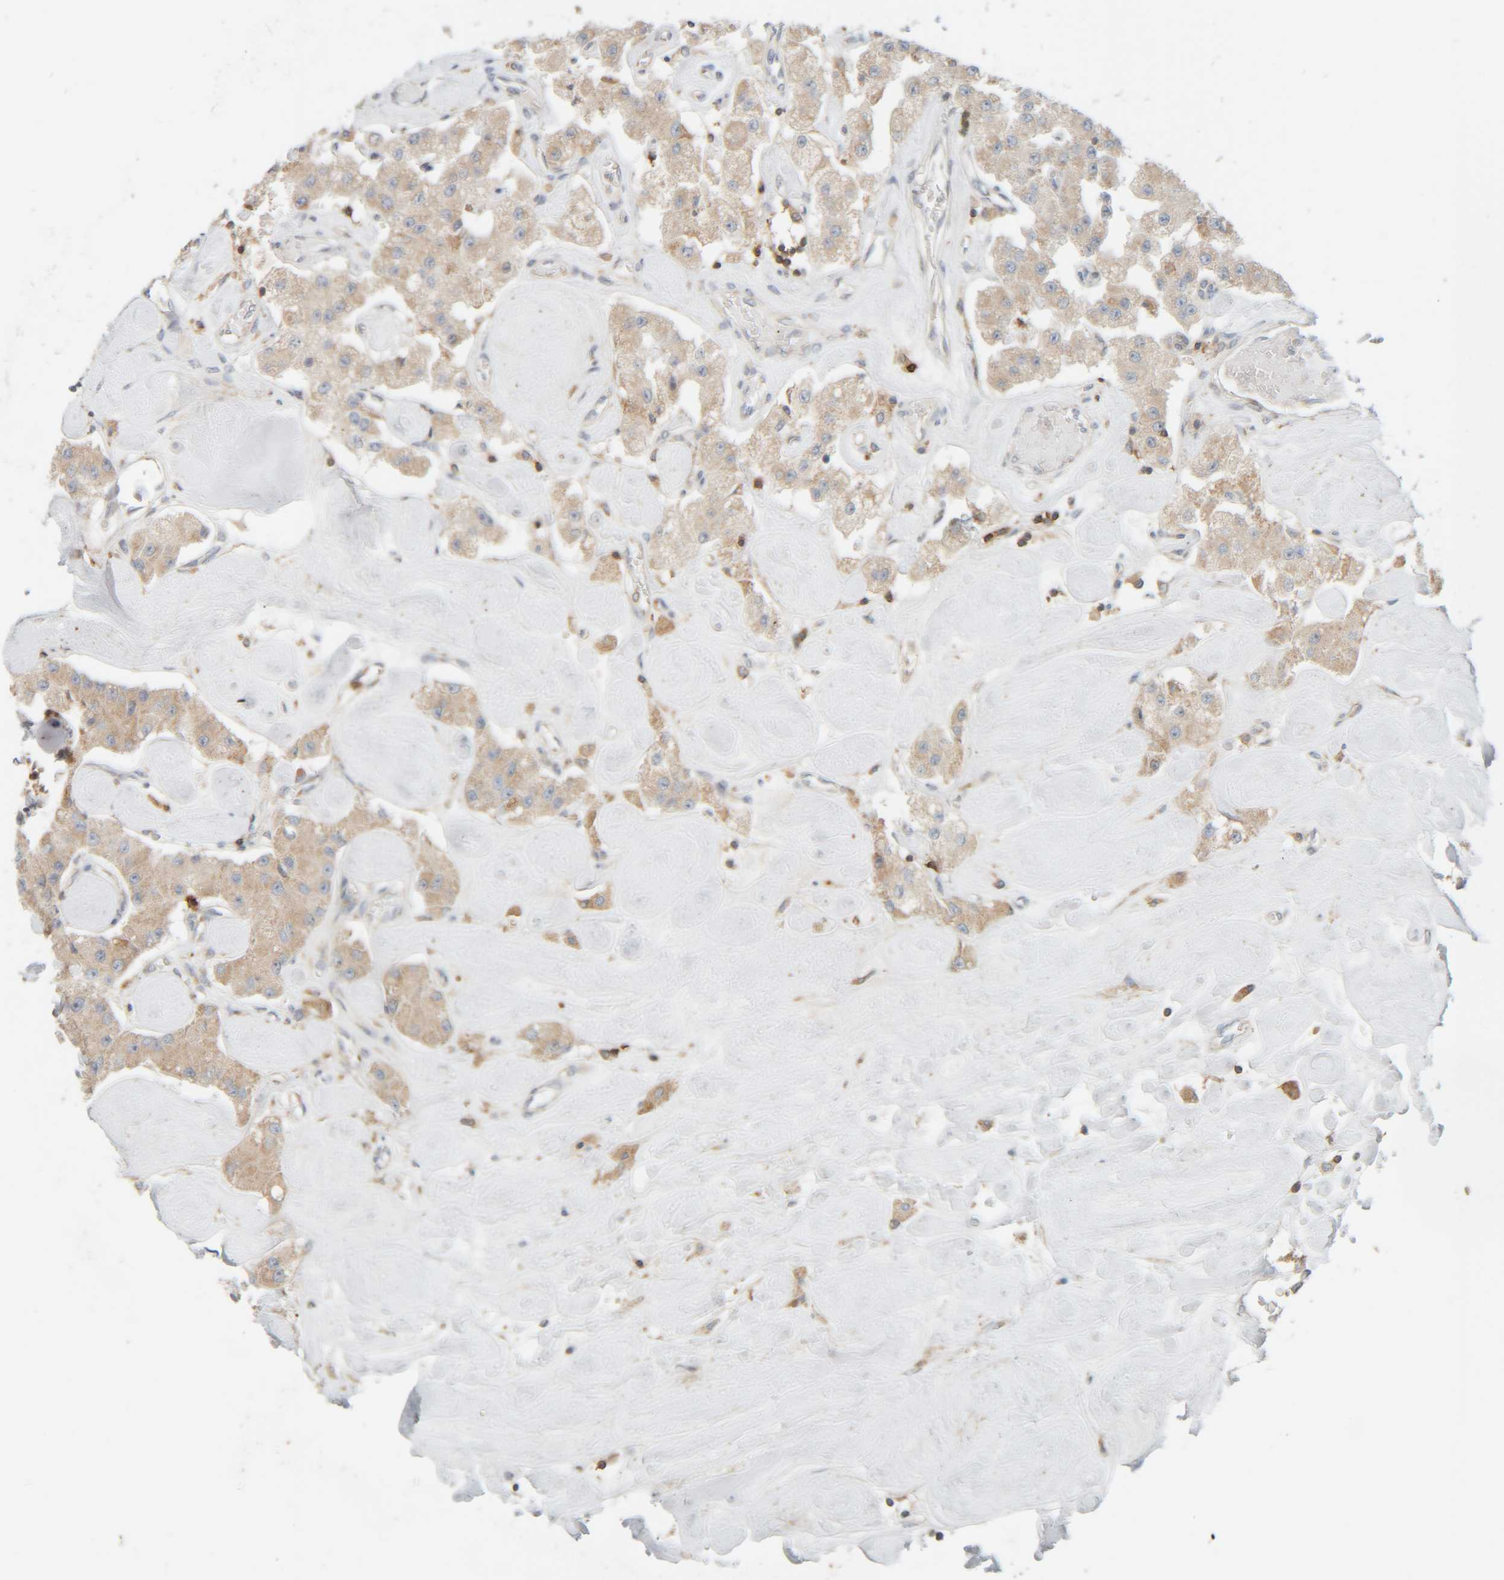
{"staining": {"intensity": "weak", "quantity": ">75%", "location": "cytoplasmic/membranous"}, "tissue": "carcinoid", "cell_type": "Tumor cells", "image_type": "cancer", "snomed": [{"axis": "morphology", "description": "Carcinoid, malignant, NOS"}, {"axis": "topography", "description": "Pancreas"}], "caption": "A histopathology image showing weak cytoplasmic/membranous expression in about >75% of tumor cells in malignant carcinoid, as visualized by brown immunohistochemical staining.", "gene": "CCDC57", "patient": {"sex": "male", "age": 41}}